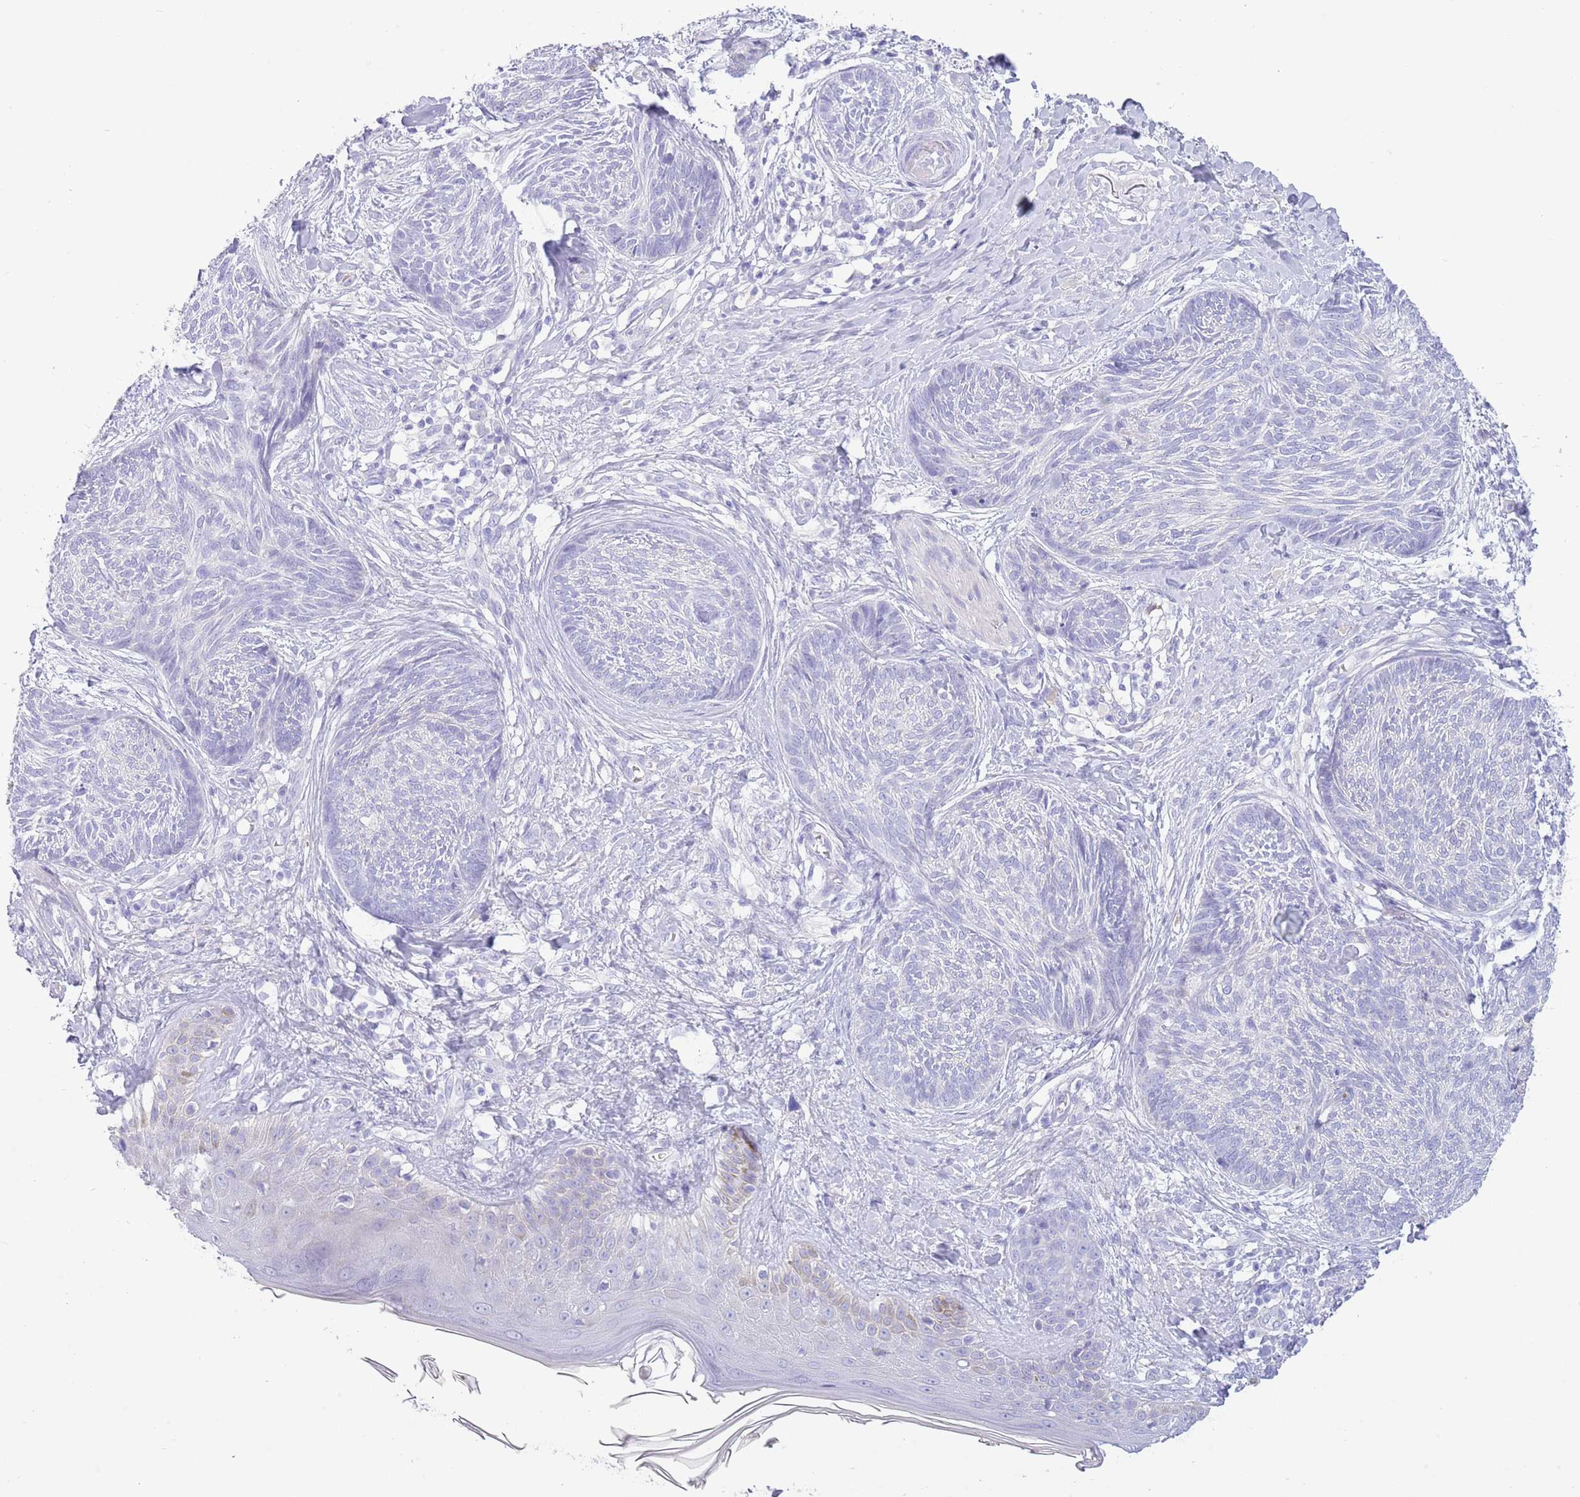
{"staining": {"intensity": "negative", "quantity": "none", "location": "none"}, "tissue": "skin cancer", "cell_type": "Tumor cells", "image_type": "cancer", "snomed": [{"axis": "morphology", "description": "Basal cell carcinoma"}, {"axis": "topography", "description": "Skin"}], "caption": "Tumor cells show no significant protein expression in basal cell carcinoma (skin).", "gene": "ACR", "patient": {"sex": "male", "age": 73}}